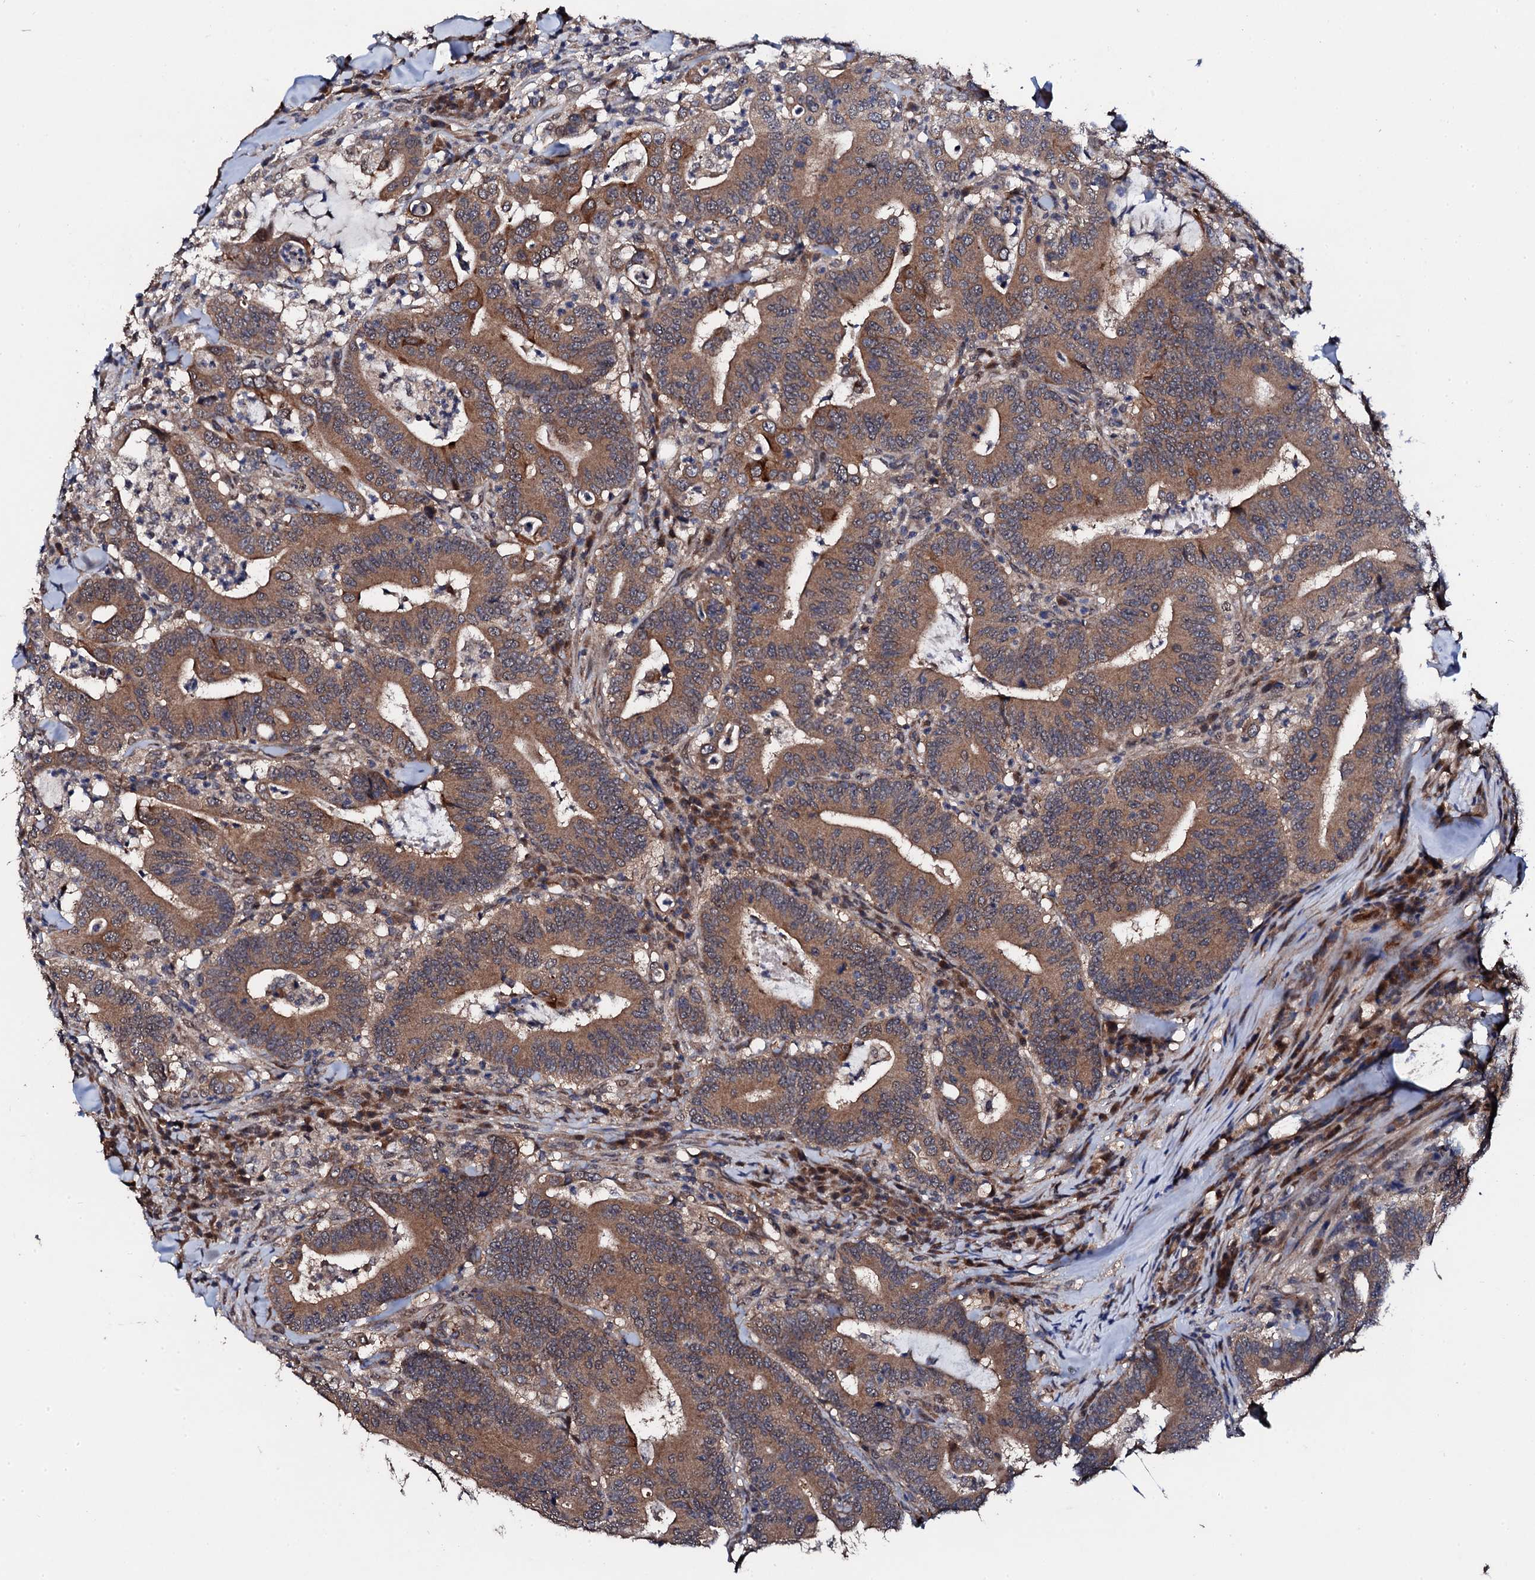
{"staining": {"intensity": "moderate", "quantity": ">75%", "location": "cytoplasmic/membranous"}, "tissue": "colorectal cancer", "cell_type": "Tumor cells", "image_type": "cancer", "snomed": [{"axis": "morphology", "description": "Adenocarcinoma, NOS"}, {"axis": "topography", "description": "Colon"}], "caption": "A medium amount of moderate cytoplasmic/membranous expression is appreciated in approximately >75% of tumor cells in colorectal adenocarcinoma tissue.", "gene": "IP6K1", "patient": {"sex": "female", "age": 66}}